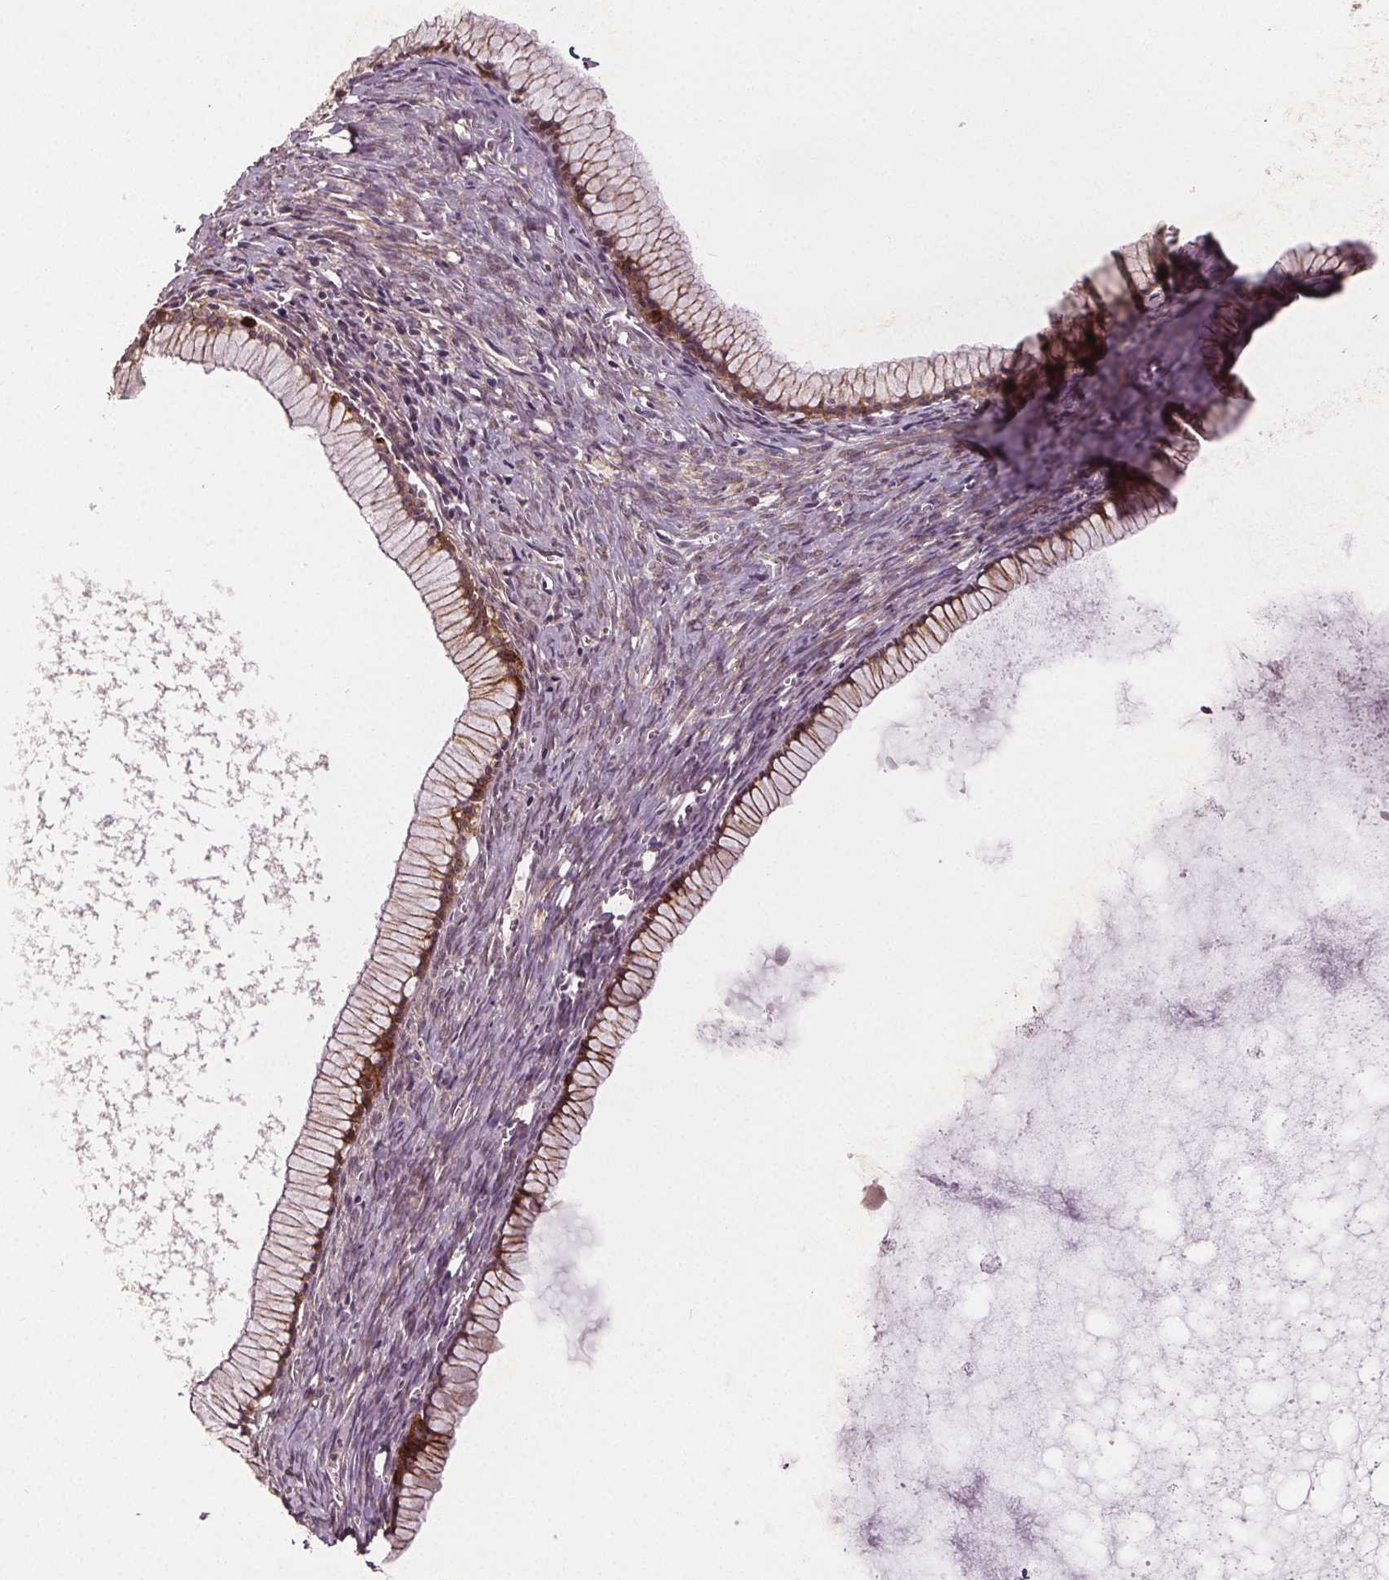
{"staining": {"intensity": "moderate", "quantity": "25%-75%", "location": "cytoplasmic/membranous"}, "tissue": "ovarian cancer", "cell_type": "Tumor cells", "image_type": "cancer", "snomed": [{"axis": "morphology", "description": "Cystadenocarcinoma, mucinous, NOS"}, {"axis": "topography", "description": "Ovary"}], "caption": "Tumor cells demonstrate medium levels of moderate cytoplasmic/membranous positivity in approximately 25%-75% of cells in ovarian mucinous cystadenocarcinoma. (DAB IHC with brightfield microscopy, high magnification).", "gene": "EPHB3", "patient": {"sex": "female", "age": 41}}